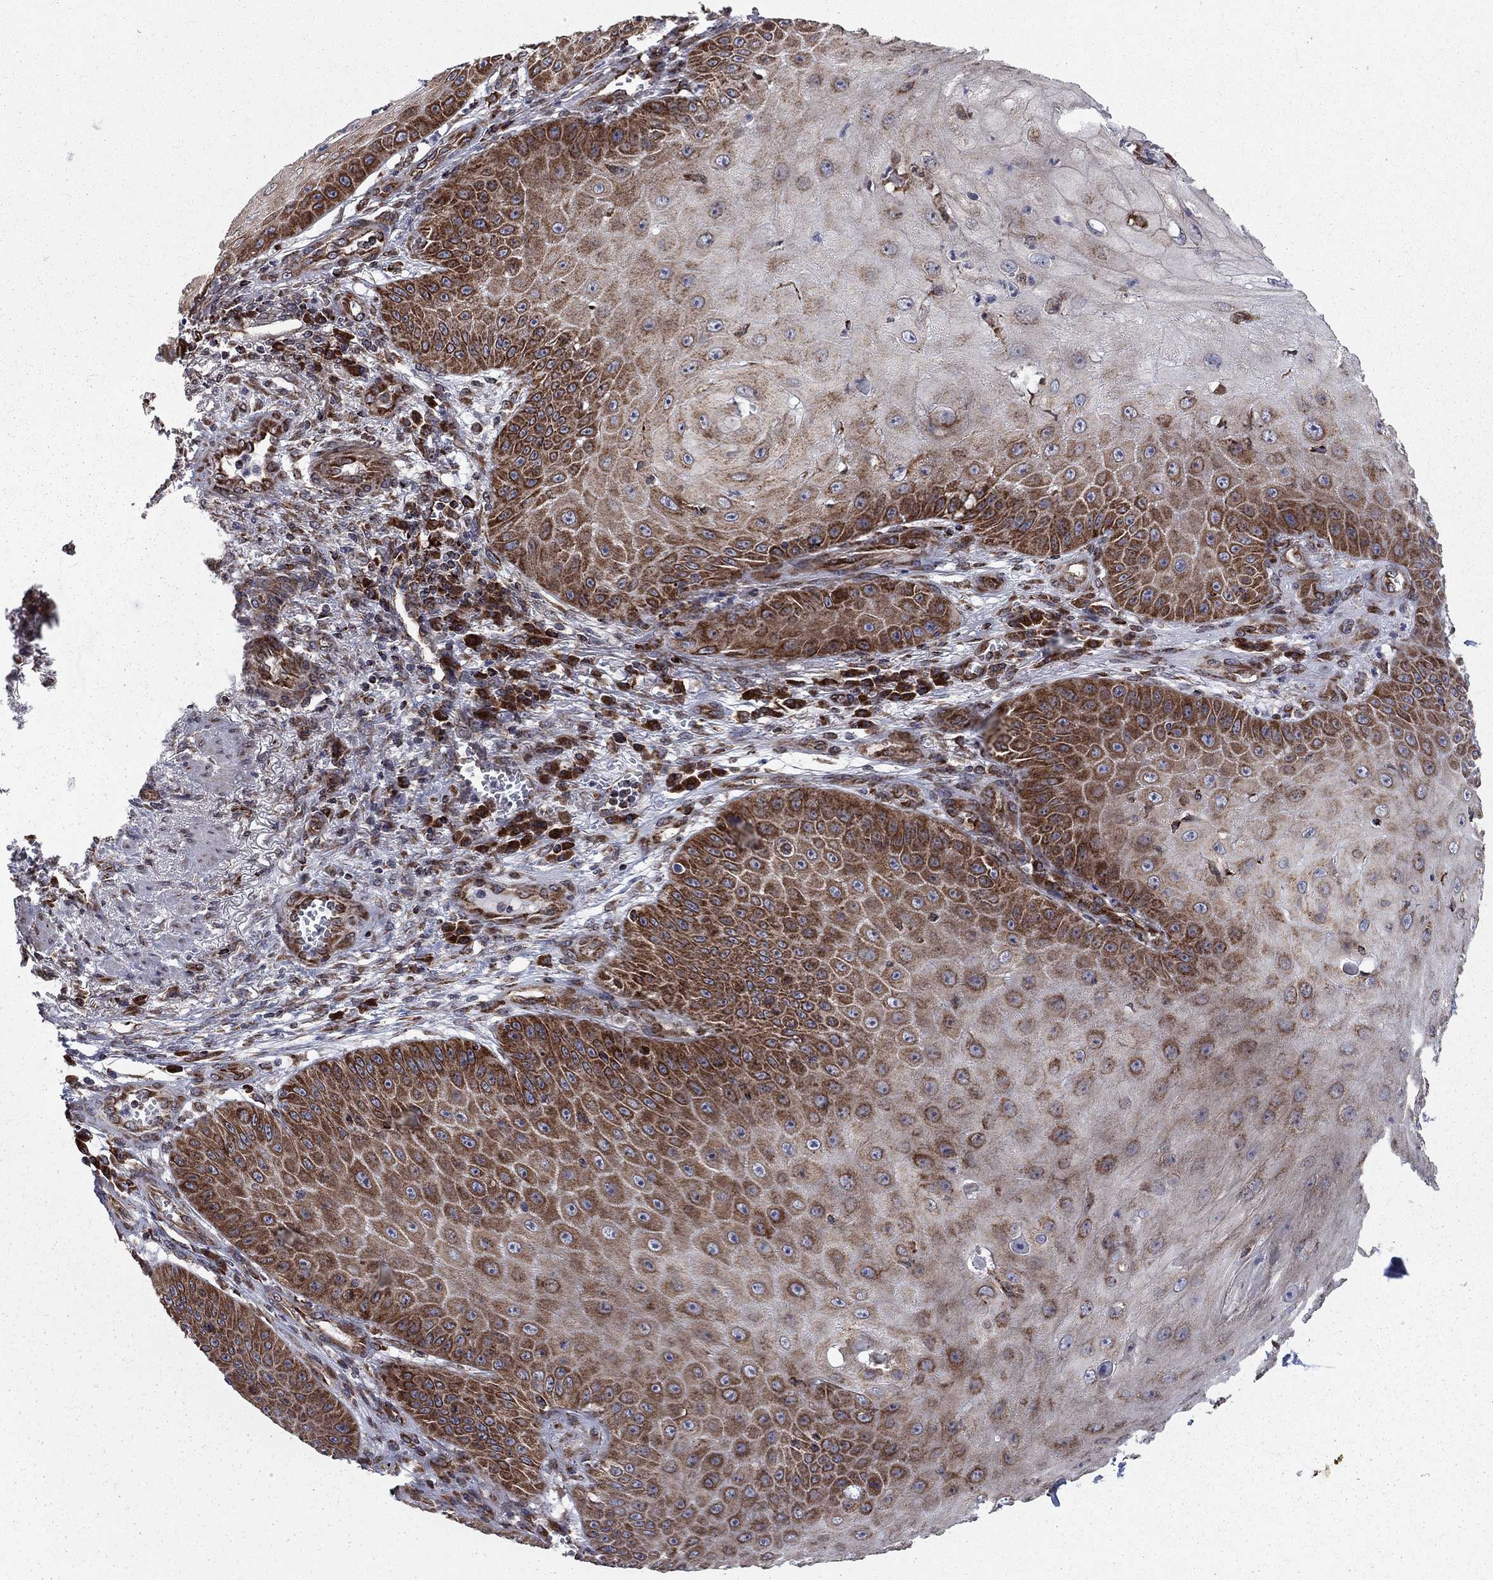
{"staining": {"intensity": "strong", "quantity": ">75%", "location": "cytoplasmic/membranous"}, "tissue": "skin cancer", "cell_type": "Tumor cells", "image_type": "cancer", "snomed": [{"axis": "morphology", "description": "Squamous cell carcinoma, NOS"}, {"axis": "topography", "description": "Skin"}], "caption": "Human squamous cell carcinoma (skin) stained with a protein marker reveals strong staining in tumor cells.", "gene": "CLPTM1", "patient": {"sex": "male", "age": 70}}